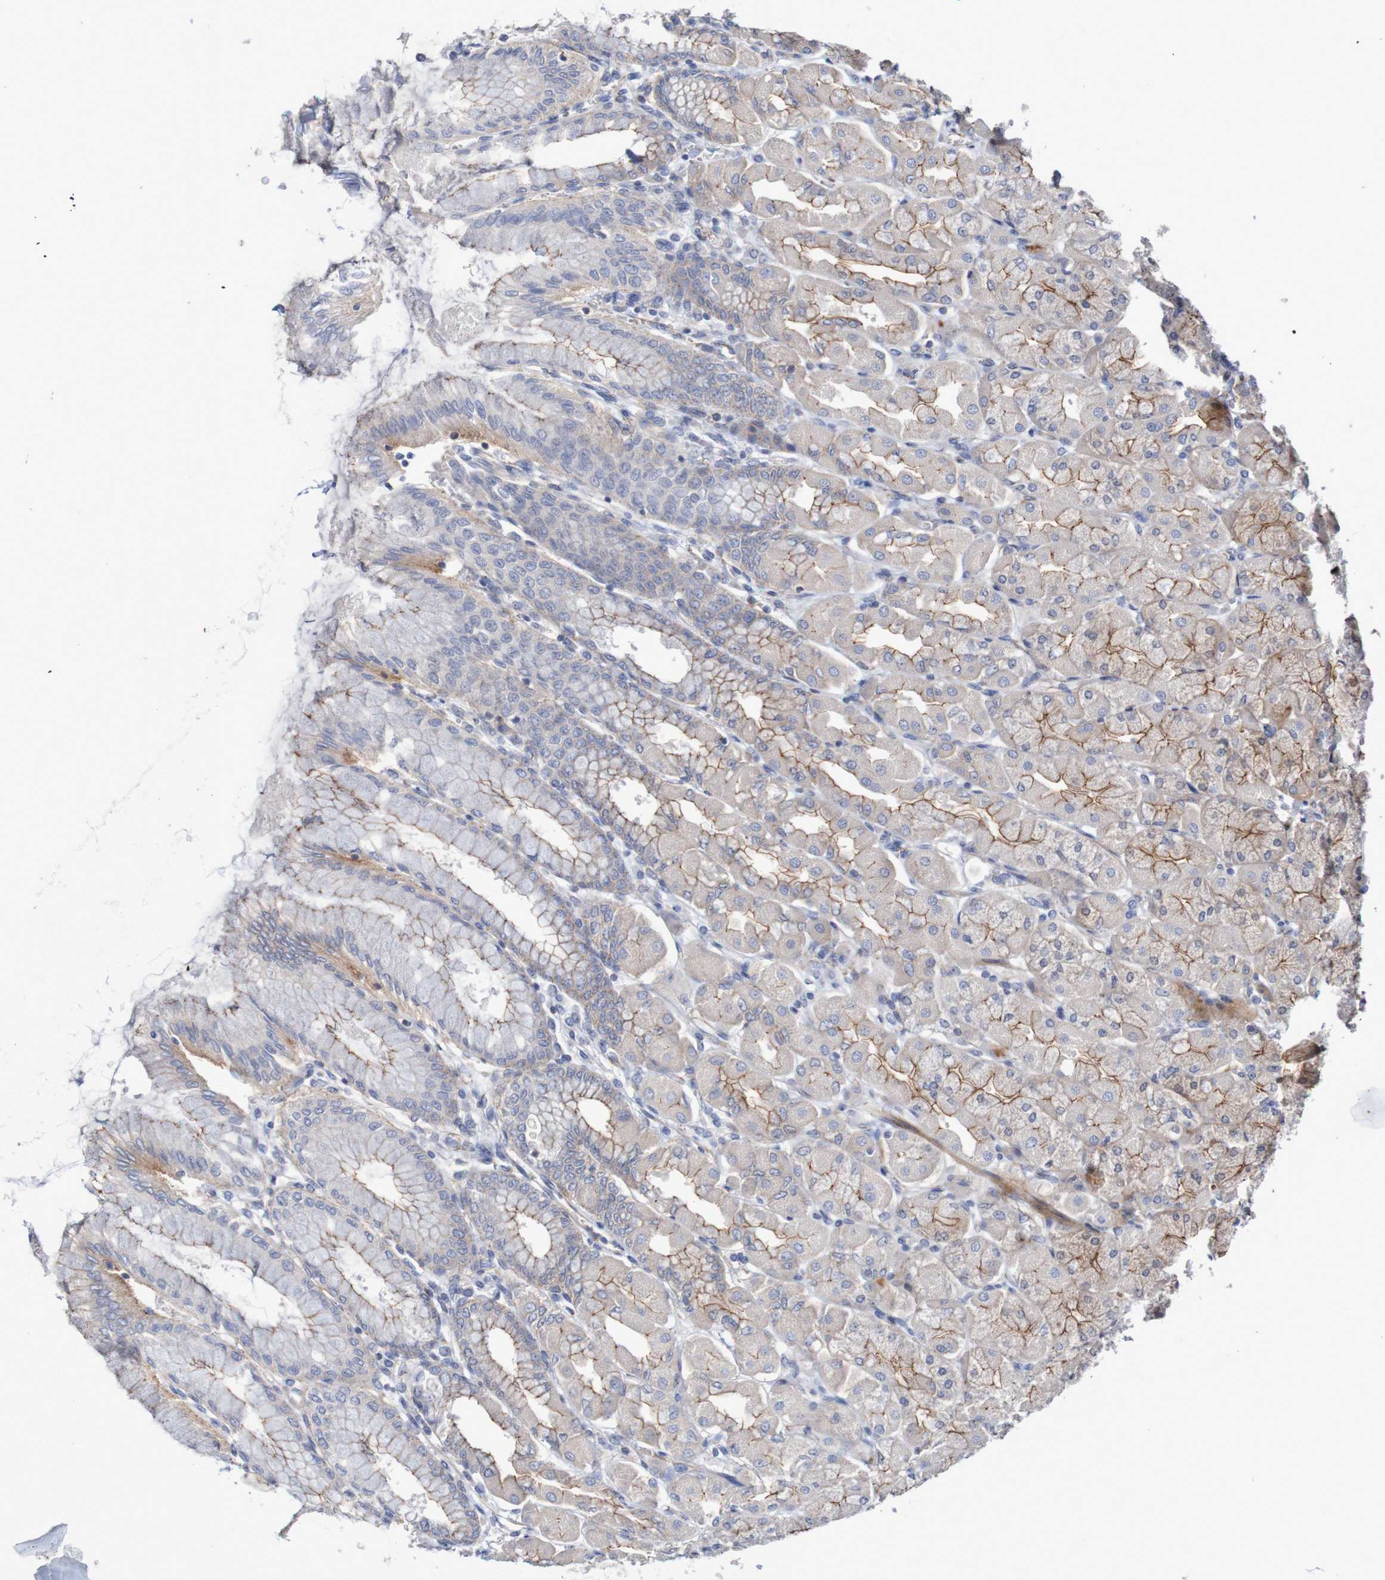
{"staining": {"intensity": "moderate", "quantity": ">75%", "location": "cytoplasmic/membranous"}, "tissue": "stomach", "cell_type": "Glandular cells", "image_type": "normal", "snomed": [{"axis": "morphology", "description": "Normal tissue, NOS"}, {"axis": "topography", "description": "Stomach, upper"}], "caption": "Brown immunohistochemical staining in normal stomach displays moderate cytoplasmic/membranous staining in about >75% of glandular cells.", "gene": "NECTIN2", "patient": {"sex": "female", "age": 56}}